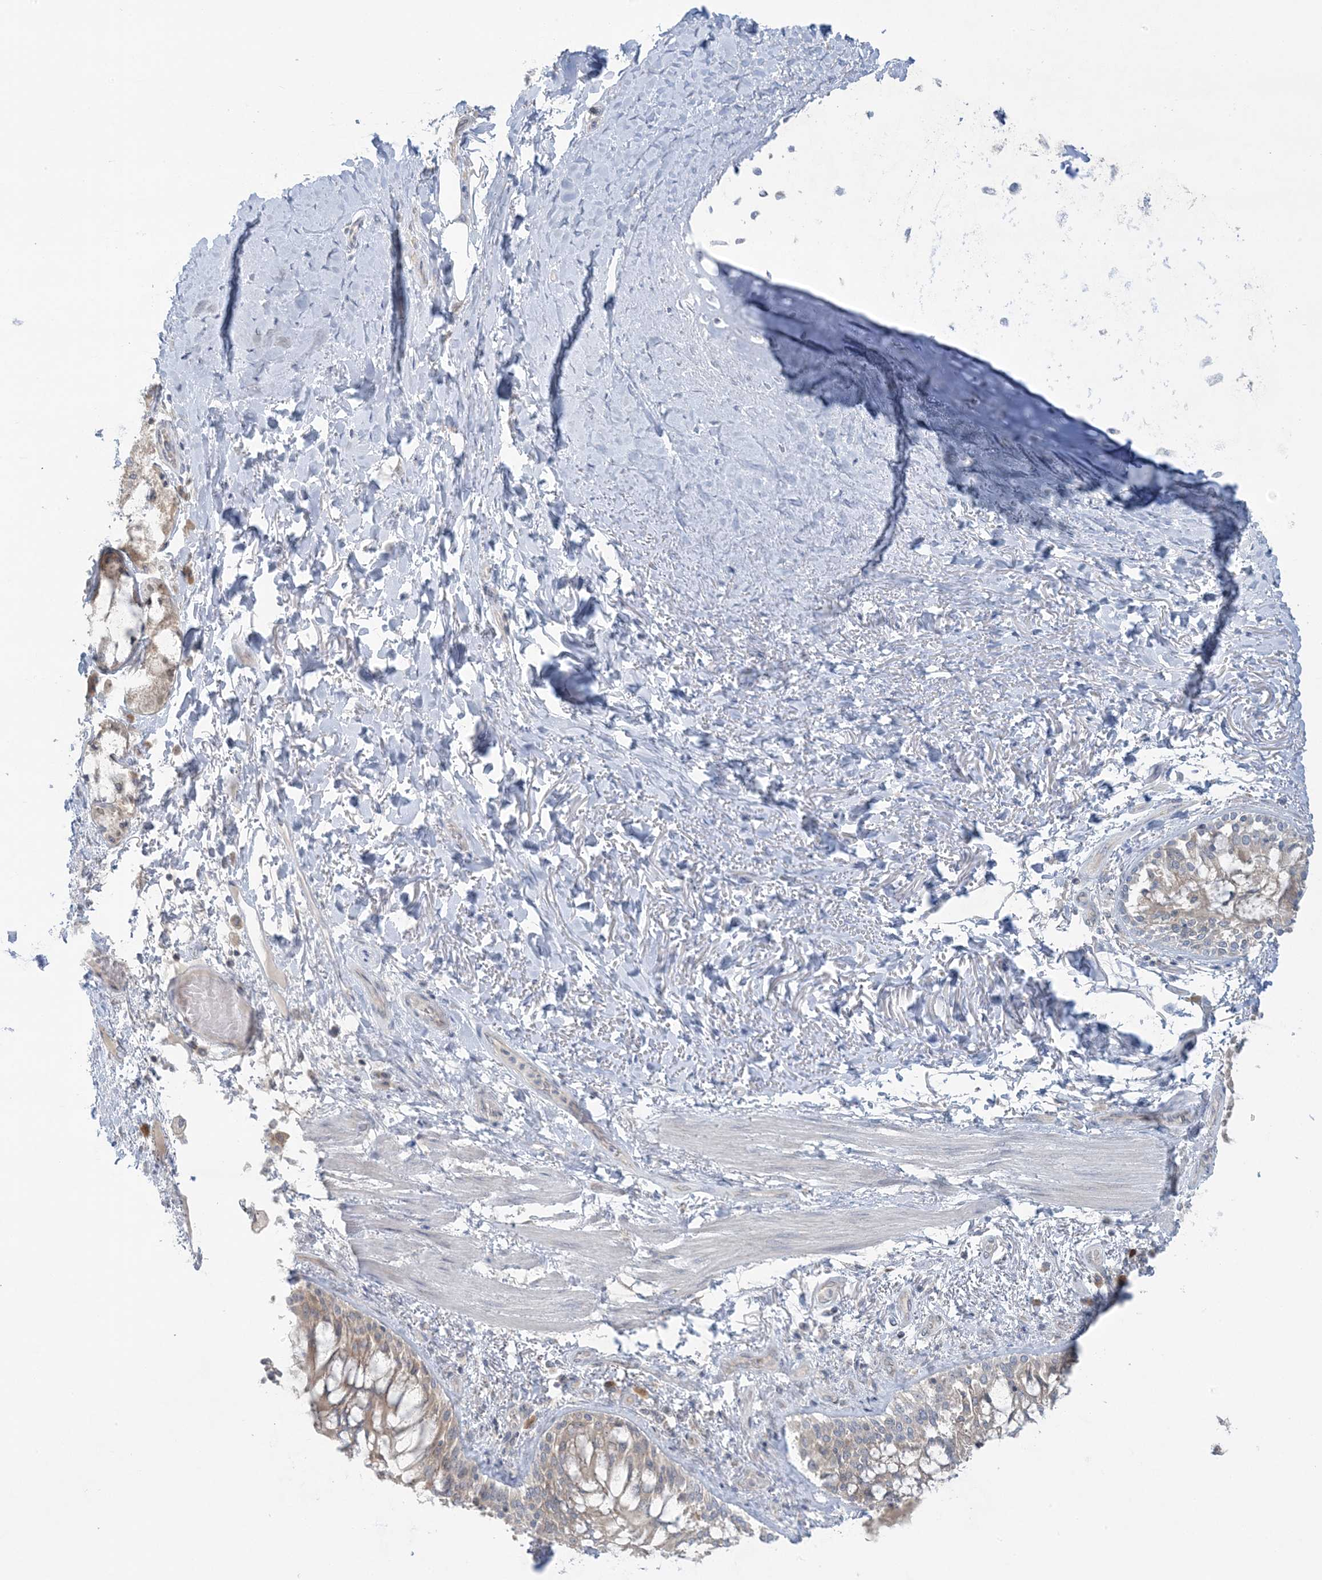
{"staining": {"intensity": "negative", "quantity": "none", "location": "none"}, "tissue": "adipose tissue", "cell_type": "Adipocytes", "image_type": "normal", "snomed": [{"axis": "morphology", "description": "Normal tissue, NOS"}, {"axis": "topography", "description": "Cartilage tissue"}, {"axis": "topography", "description": "Bronchus"}, {"axis": "topography", "description": "Lung"}, {"axis": "topography", "description": "Peripheral nerve tissue"}], "caption": "The histopathology image reveals no staining of adipocytes in benign adipose tissue.", "gene": "RPP40", "patient": {"sex": "female", "age": 49}}